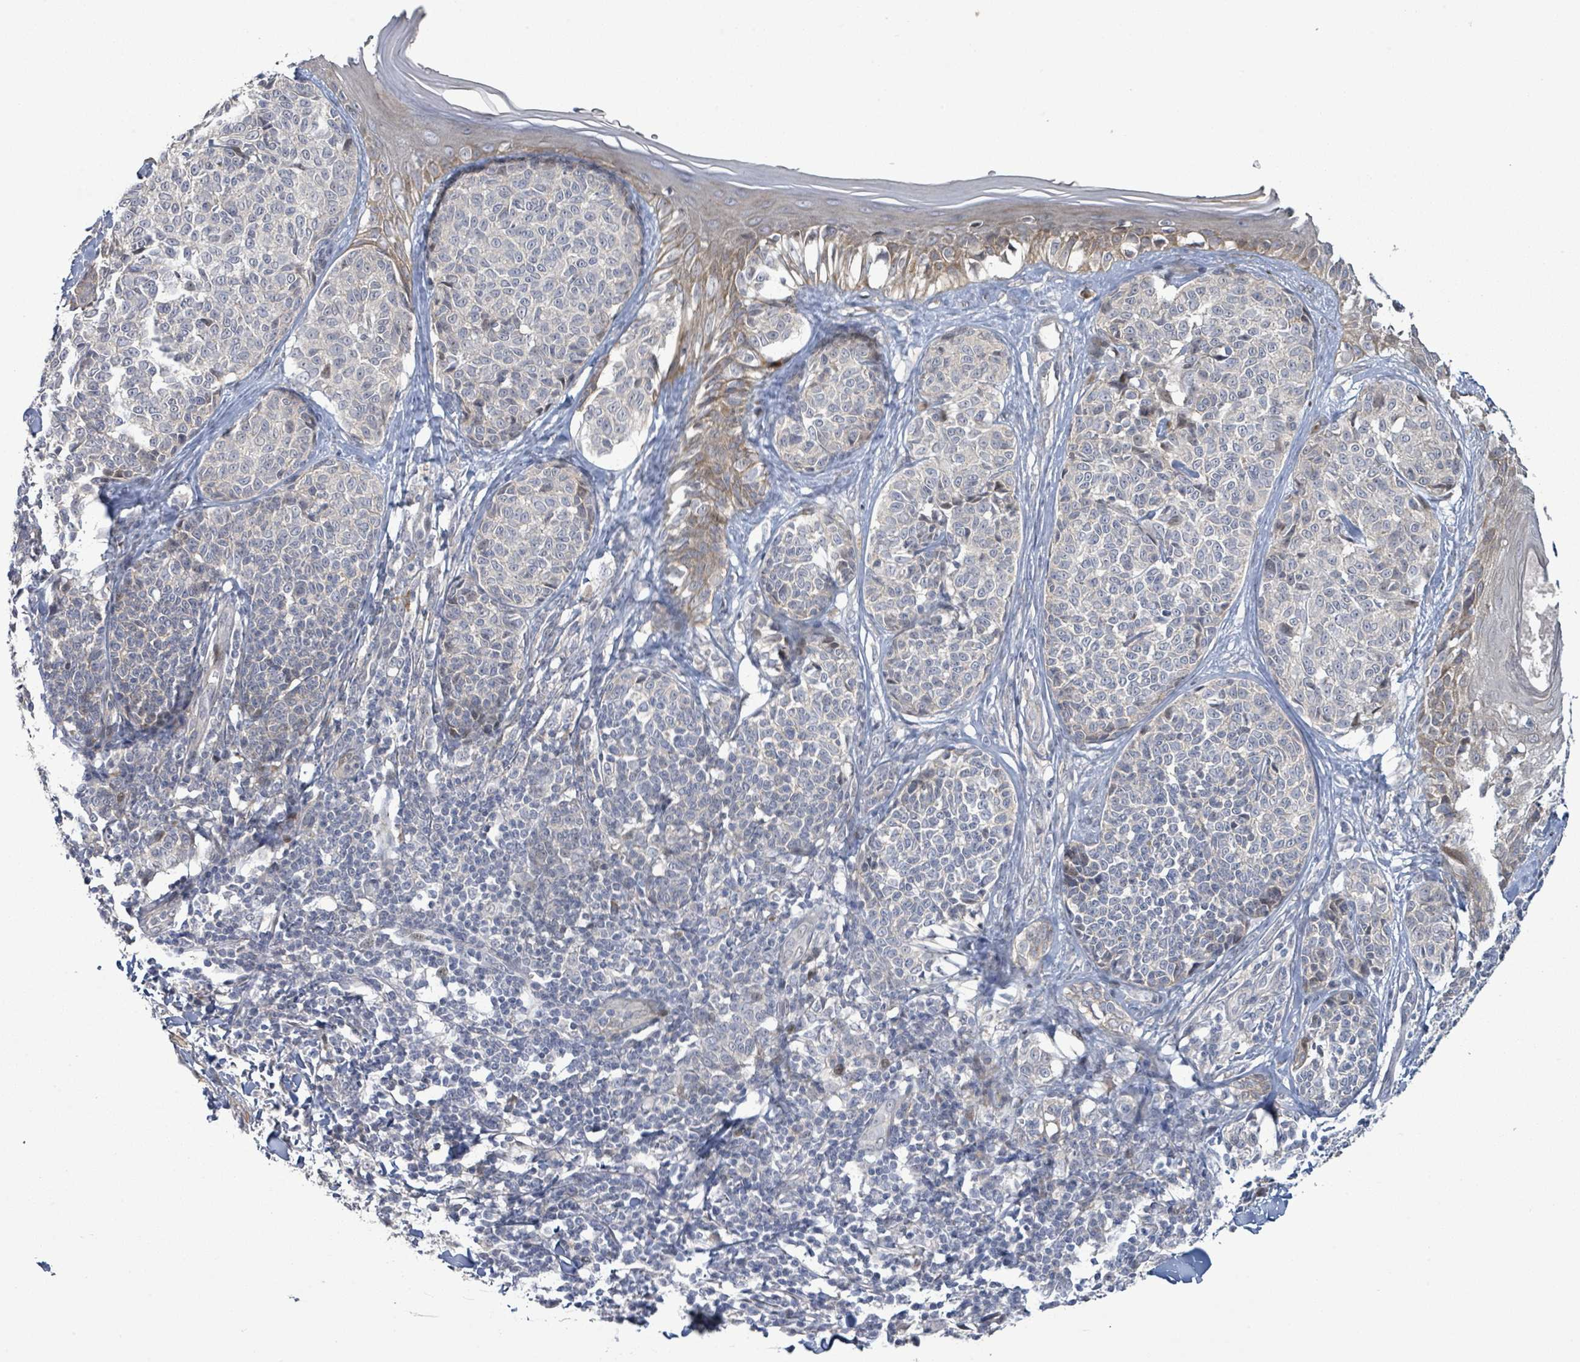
{"staining": {"intensity": "negative", "quantity": "none", "location": "none"}, "tissue": "melanoma", "cell_type": "Tumor cells", "image_type": "cancer", "snomed": [{"axis": "morphology", "description": "Malignant melanoma, NOS"}, {"axis": "topography", "description": "Skin of upper extremity"}], "caption": "An image of malignant melanoma stained for a protein demonstrates no brown staining in tumor cells. Nuclei are stained in blue.", "gene": "SLIT3", "patient": {"sex": "male", "age": 40}}